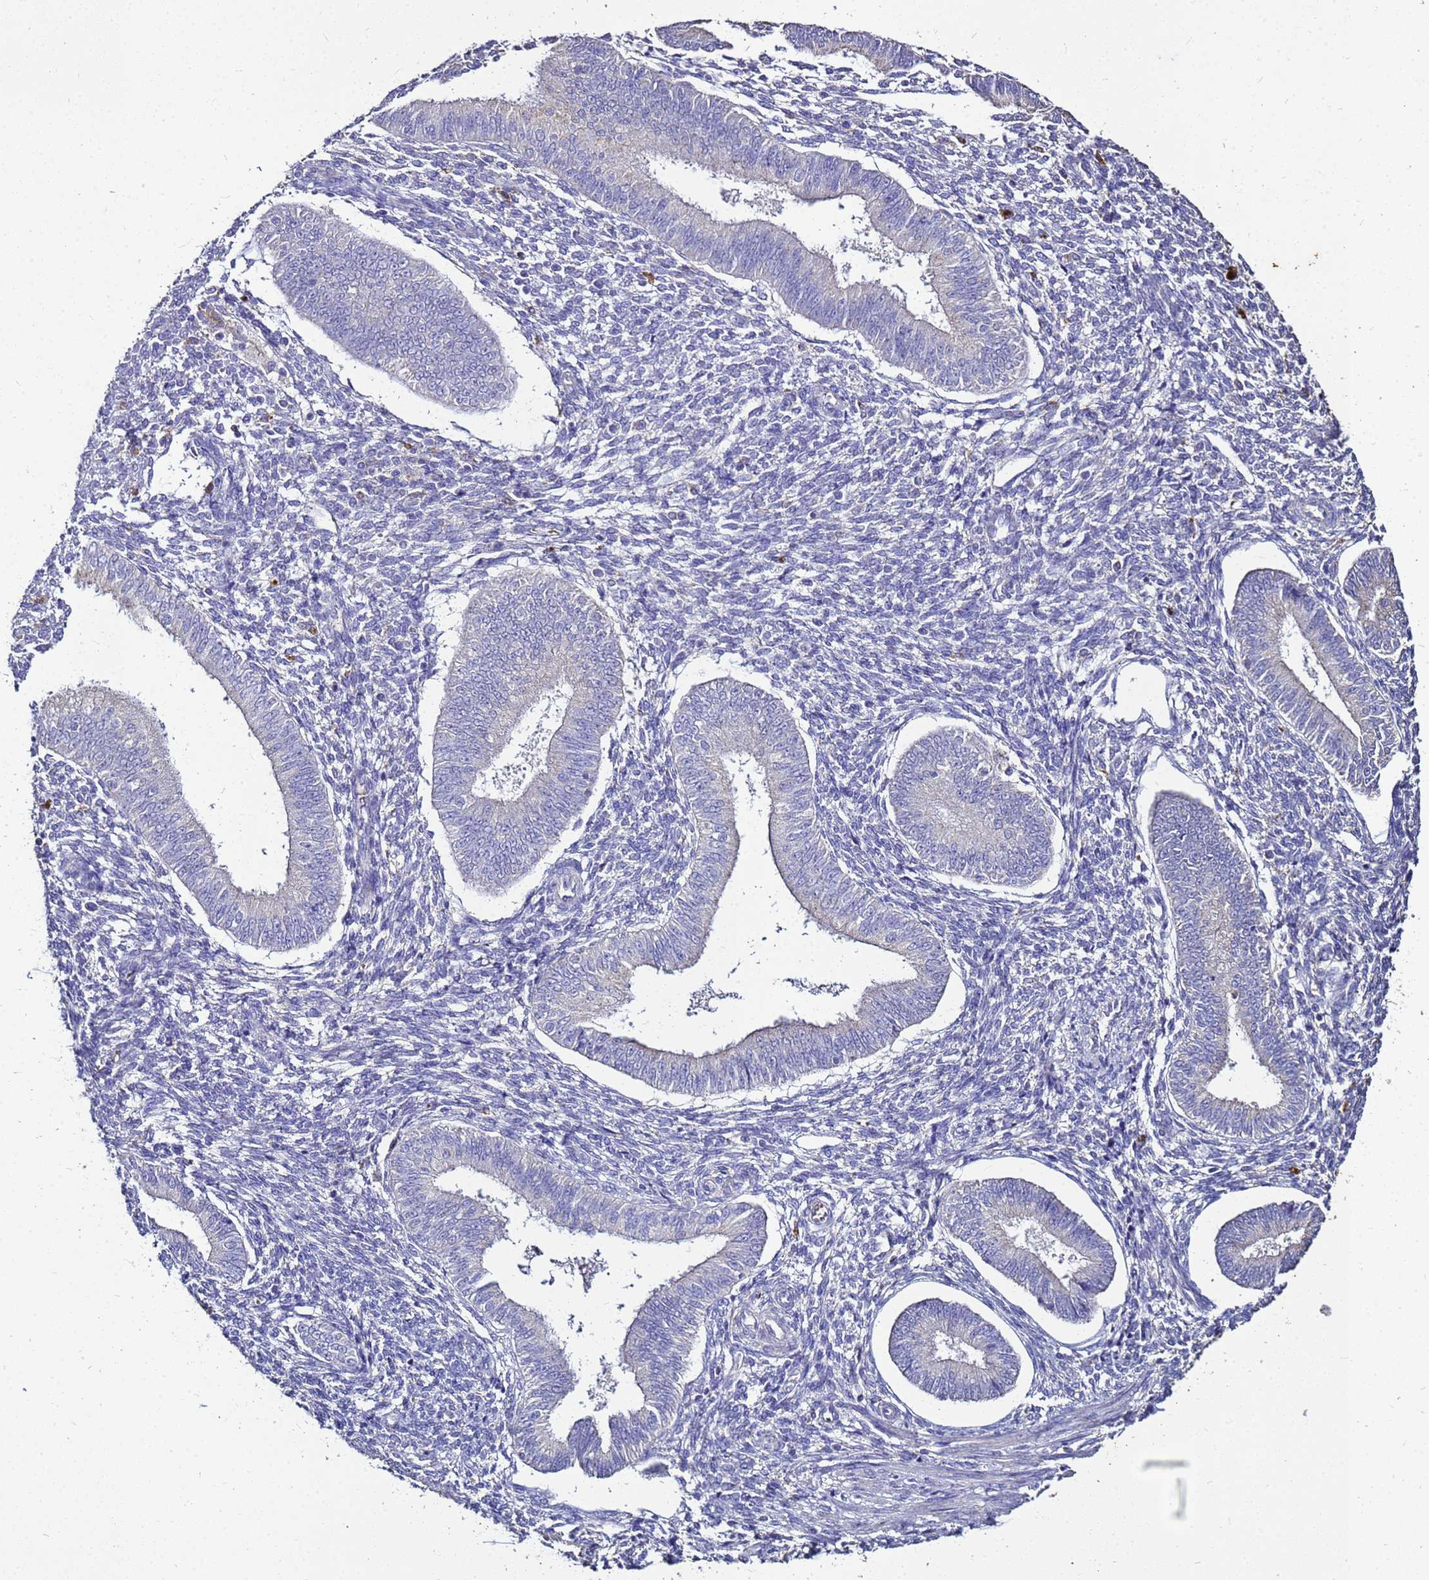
{"staining": {"intensity": "negative", "quantity": "none", "location": "none"}, "tissue": "endometrium", "cell_type": "Cells in endometrial stroma", "image_type": "normal", "snomed": [{"axis": "morphology", "description": "Normal tissue, NOS"}, {"axis": "topography", "description": "Uterus"}, {"axis": "topography", "description": "Endometrium"}], "caption": "Immunohistochemistry photomicrograph of normal endometrium: human endometrium stained with DAB demonstrates no significant protein staining in cells in endometrial stroma. (Immunohistochemistry (ihc), brightfield microscopy, high magnification).", "gene": "S100A2", "patient": {"sex": "female", "age": 48}}